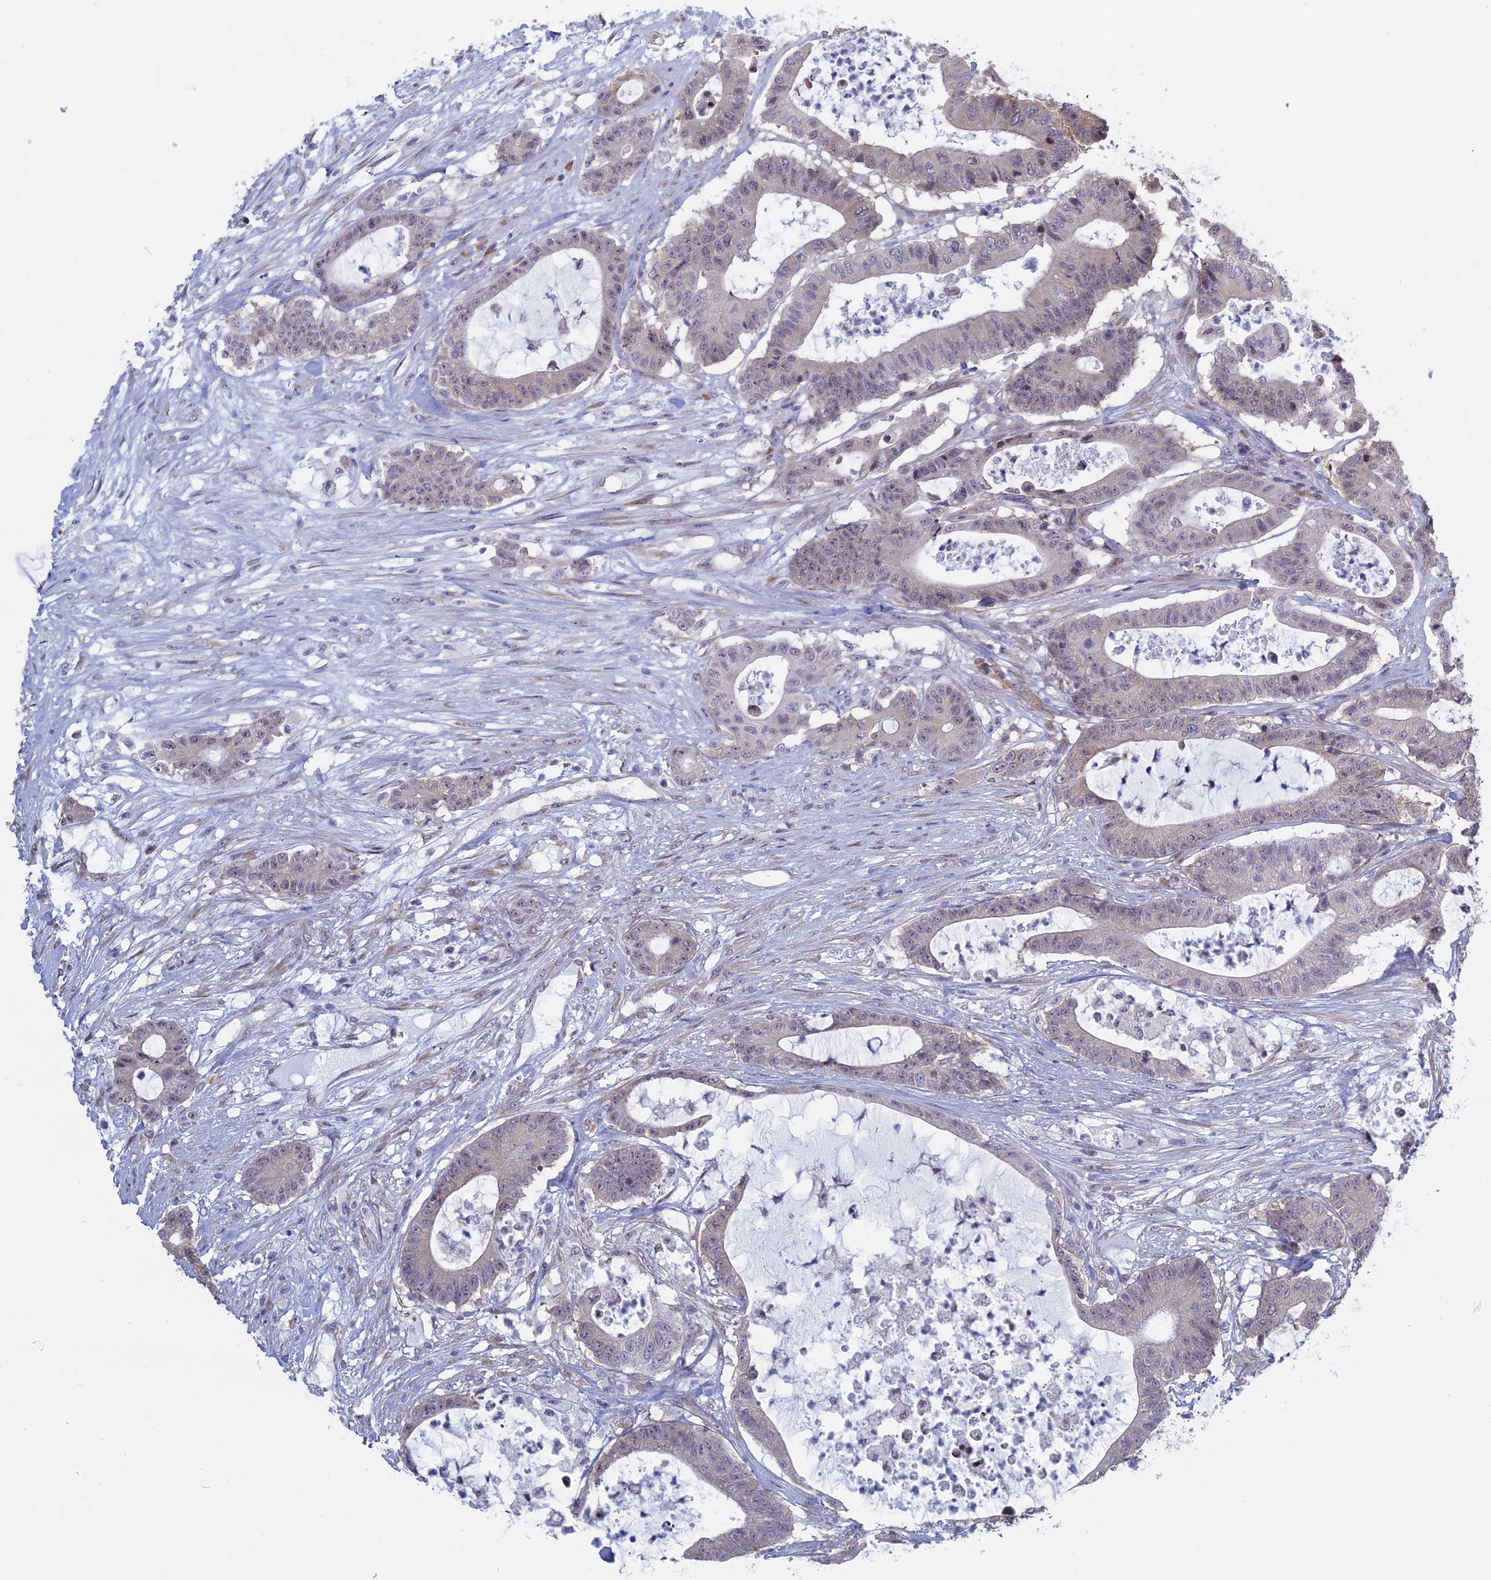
{"staining": {"intensity": "weak", "quantity": "<25%", "location": "cytoplasmic/membranous"}, "tissue": "colorectal cancer", "cell_type": "Tumor cells", "image_type": "cancer", "snomed": [{"axis": "morphology", "description": "Adenocarcinoma, NOS"}, {"axis": "topography", "description": "Colon"}], "caption": "IHC of colorectal cancer reveals no staining in tumor cells.", "gene": "RPS19BP1", "patient": {"sex": "female", "age": 84}}